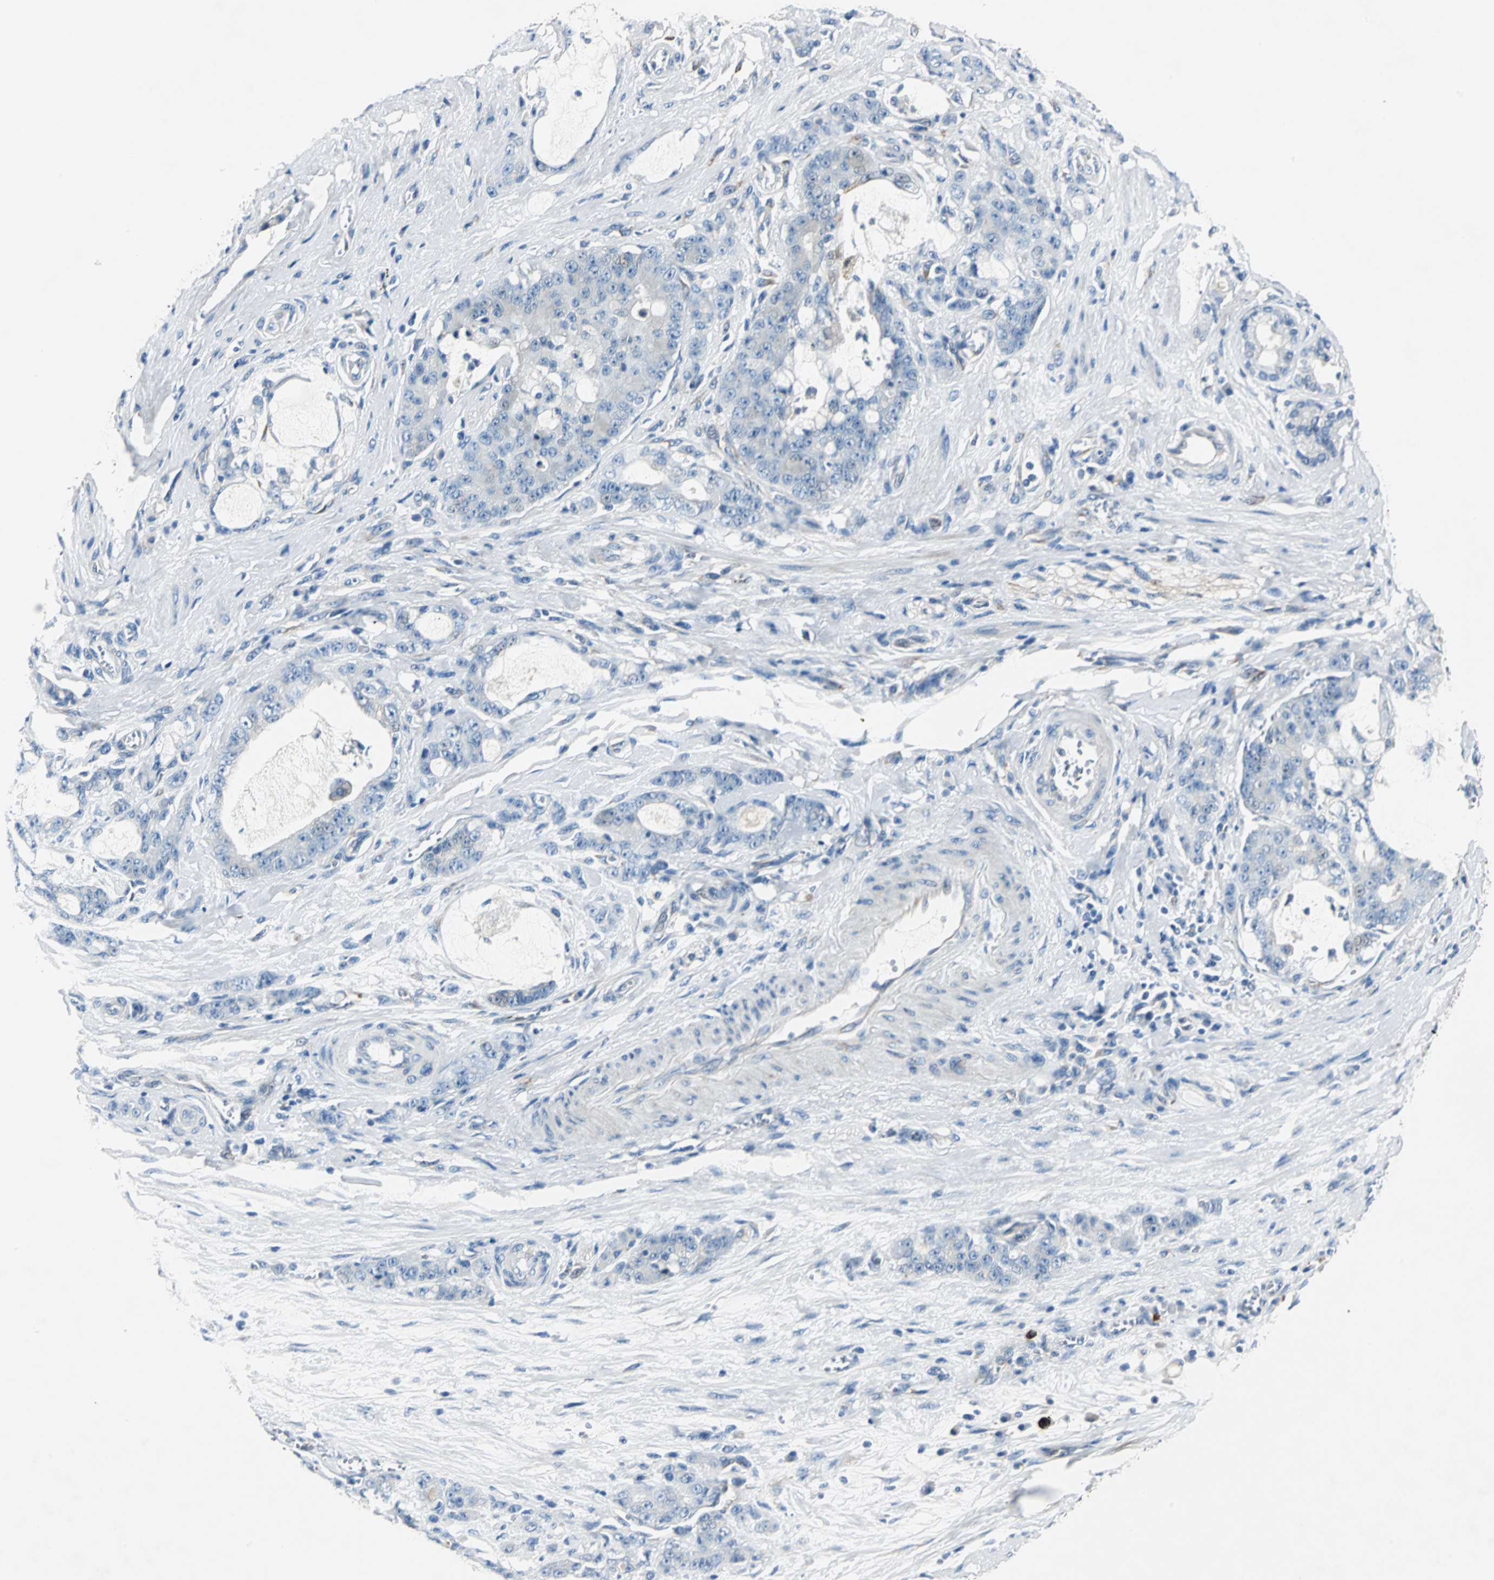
{"staining": {"intensity": "weak", "quantity": "25%-75%", "location": "cytoplasmic/membranous"}, "tissue": "pancreatic cancer", "cell_type": "Tumor cells", "image_type": "cancer", "snomed": [{"axis": "morphology", "description": "Adenocarcinoma, NOS"}, {"axis": "topography", "description": "Pancreas"}], "caption": "Weak cytoplasmic/membranous staining is appreciated in about 25%-75% of tumor cells in pancreatic cancer (adenocarcinoma).", "gene": "B3GNT2", "patient": {"sex": "female", "age": 73}}